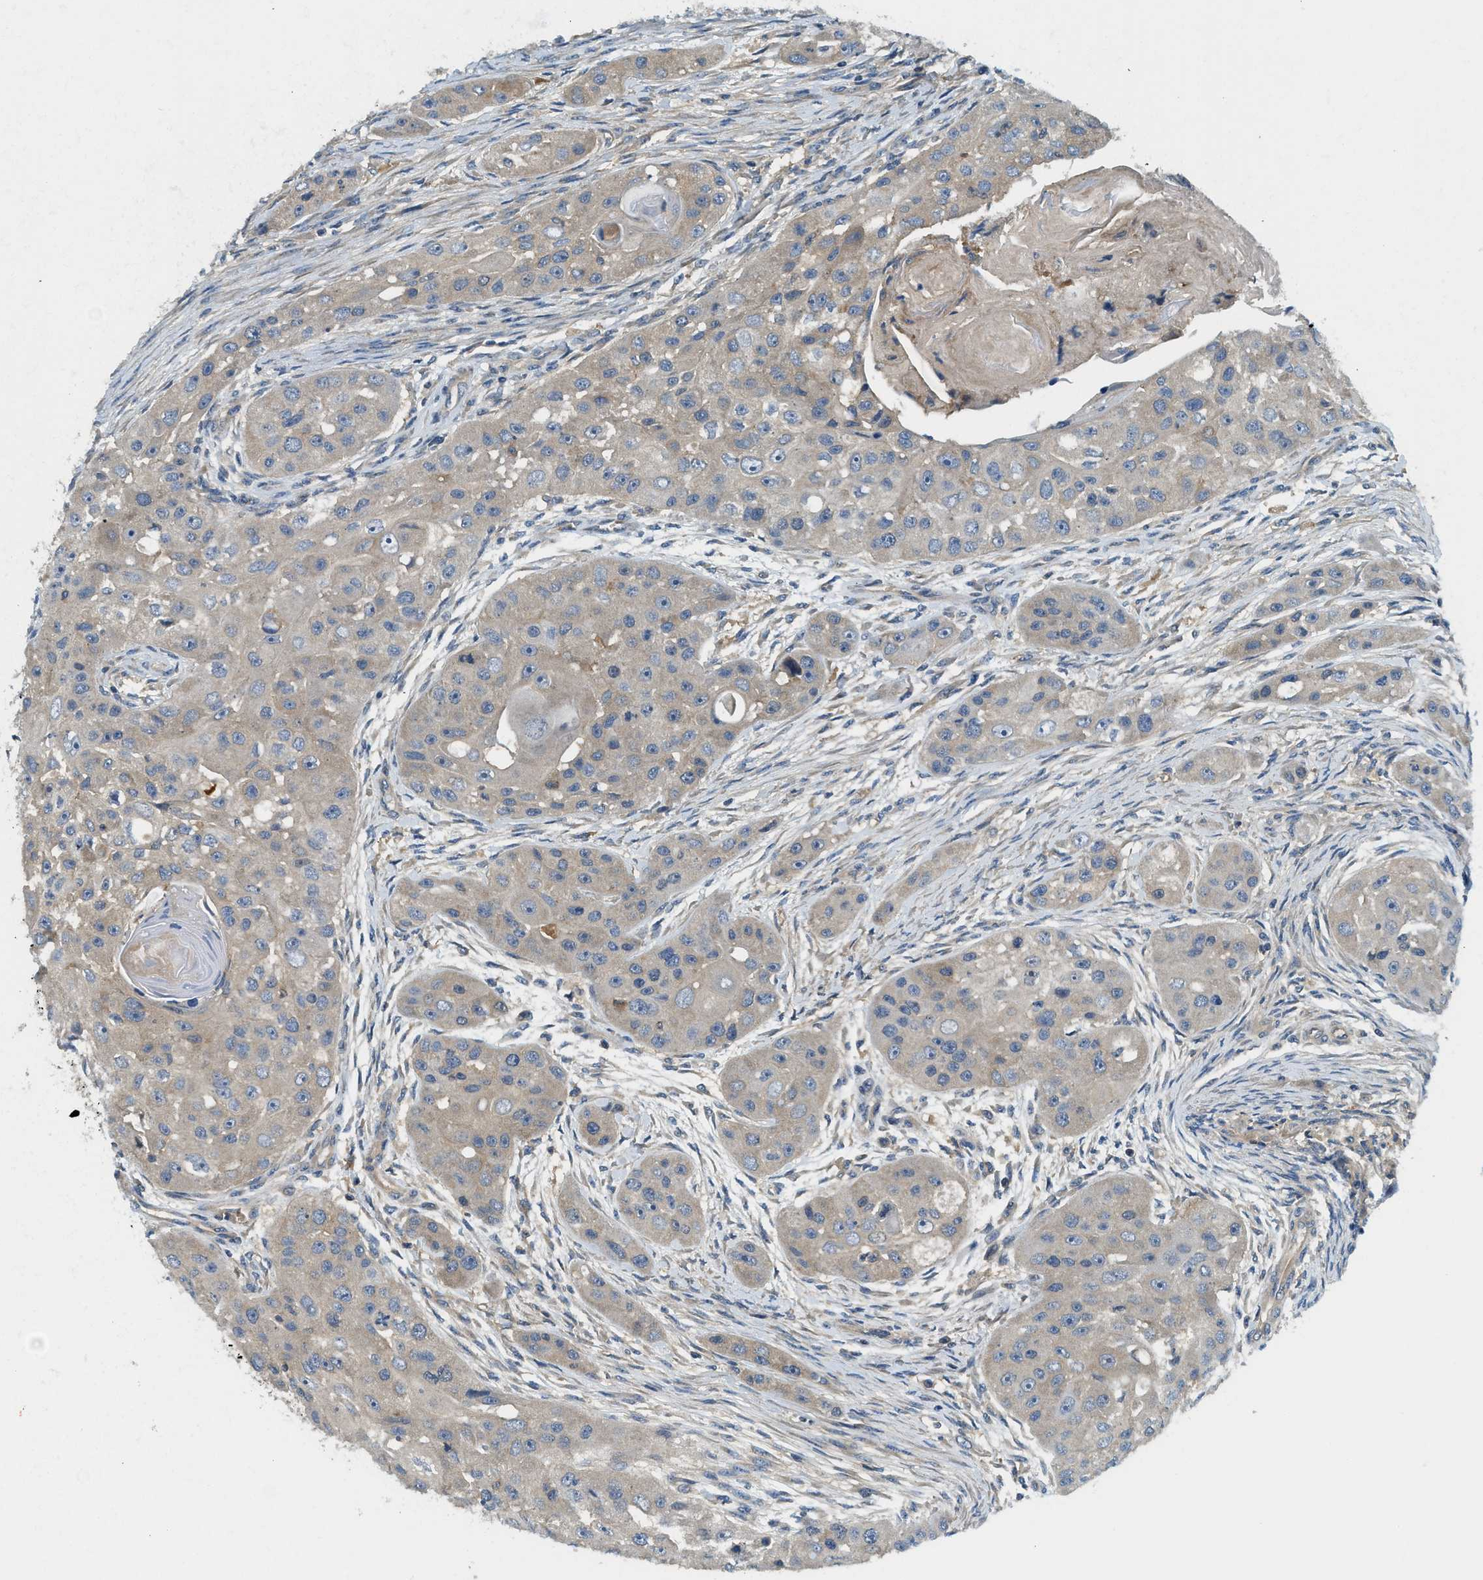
{"staining": {"intensity": "weak", "quantity": "<25%", "location": "cytoplasmic/membranous"}, "tissue": "head and neck cancer", "cell_type": "Tumor cells", "image_type": "cancer", "snomed": [{"axis": "morphology", "description": "Normal tissue, NOS"}, {"axis": "morphology", "description": "Squamous cell carcinoma, NOS"}, {"axis": "topography", "description": "Skeletal muscle"}, {"axis": "topography", "description": "Head-Neck"}], "caption": "This is a photomicrograph of immunohistochemistry (IHC) staining of head and neck cancer, which shows no positivity in tumor cells.", "gene": "KCNK1", "patient": {"sex": "male", "age": 51}}